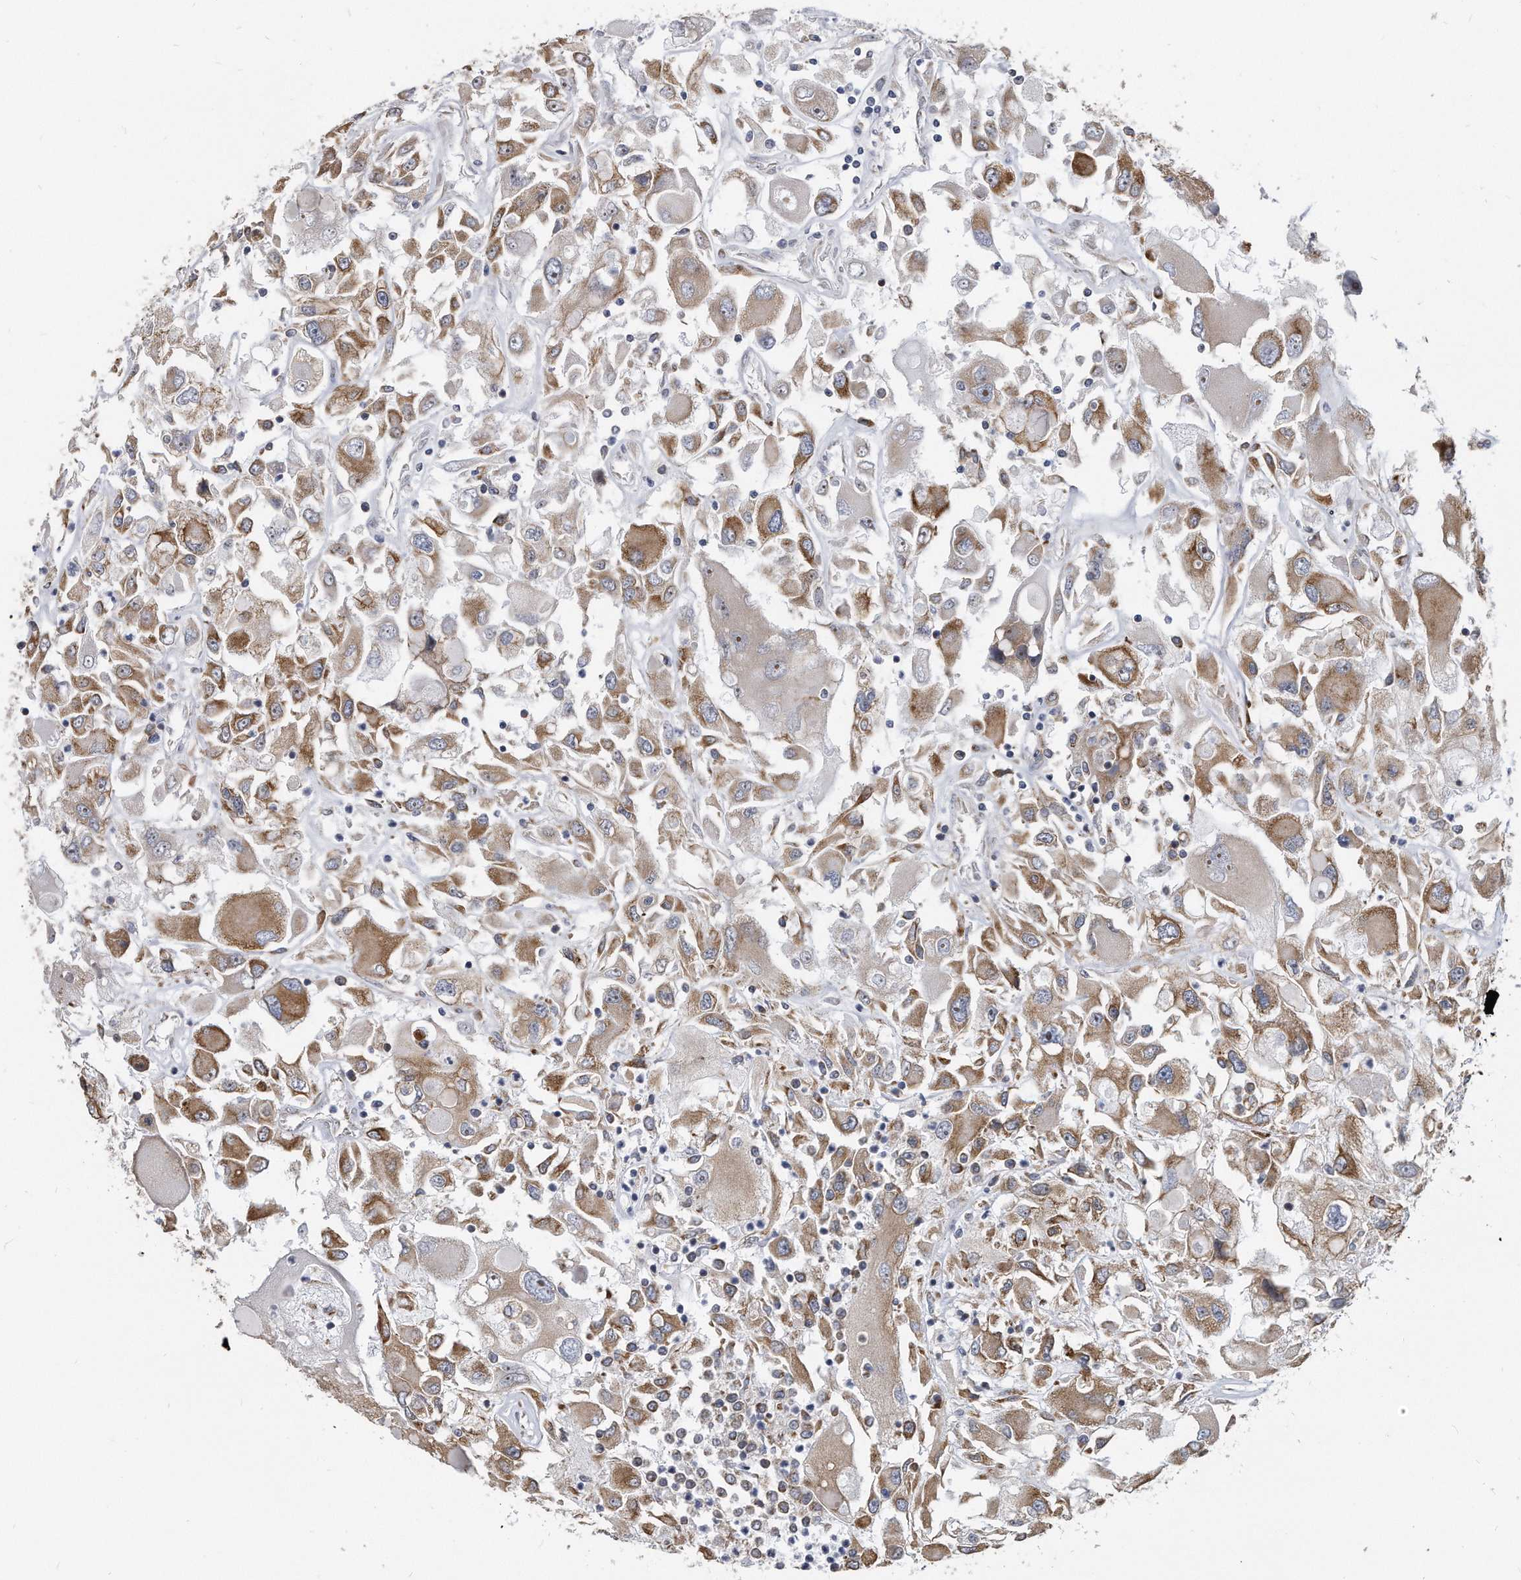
{"staining": {"intensity": "moderate", "quantity": ">75%", "location": "cytoplasmic/membranous"}, "tissue": "renal cancer", "cell_type": "Tumor cells", "image_type": "cancer", "snomed": [{"axis": "morphology", "description": "Adenocarcinoma, NOS"}, {"axis": "topography", "description": "Kidney"}], "caption": "A photomicrograph showing moderate cytoplasmic/membranous positivity in about >75% of tumor cells in renal cancer (adenocarcinoma), as visualized by brown immunohistochemical staining.", "gene": "CCDC47", "patient": {"sex": "female", "age": 52}}